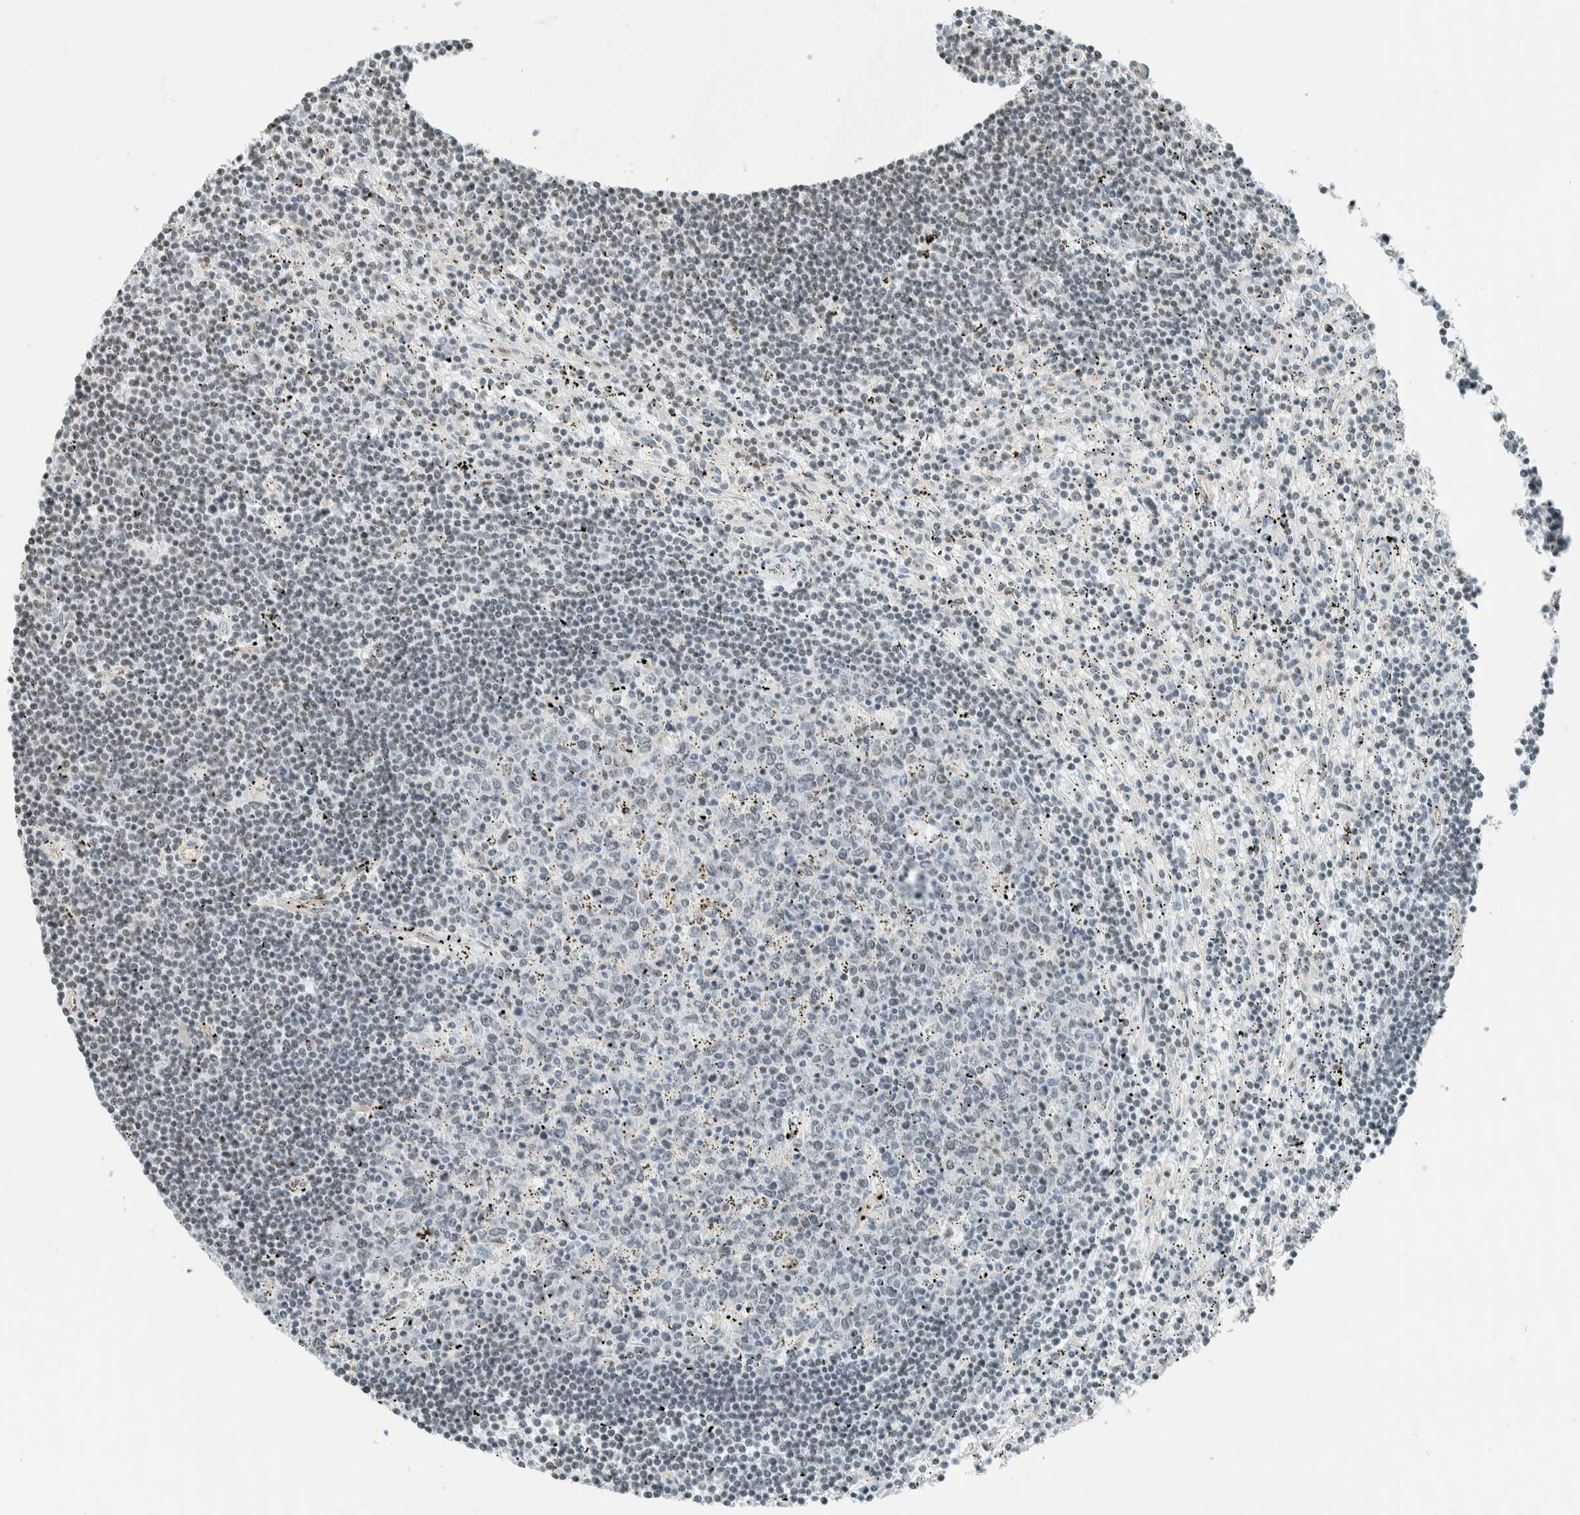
{"staining": {"intensity": "negative", "quantity": "none", "location": "none"}, "tissue": "lymphoma", "cell_type": "Tumor cells", "image_type": "cancer", "snomed": [{"axis": "morphology", "description": "Malignant lymphoma, non-Hodgkin's type, Low grade"}, {"axis": "topography", "description": "Spleen"}], "caption": "Immunohistochemical staining of lymphoma displays no significant staining in tumor cells.", "gene": "NIBAN2", "patient": {"sex": "male", "age": 76}}